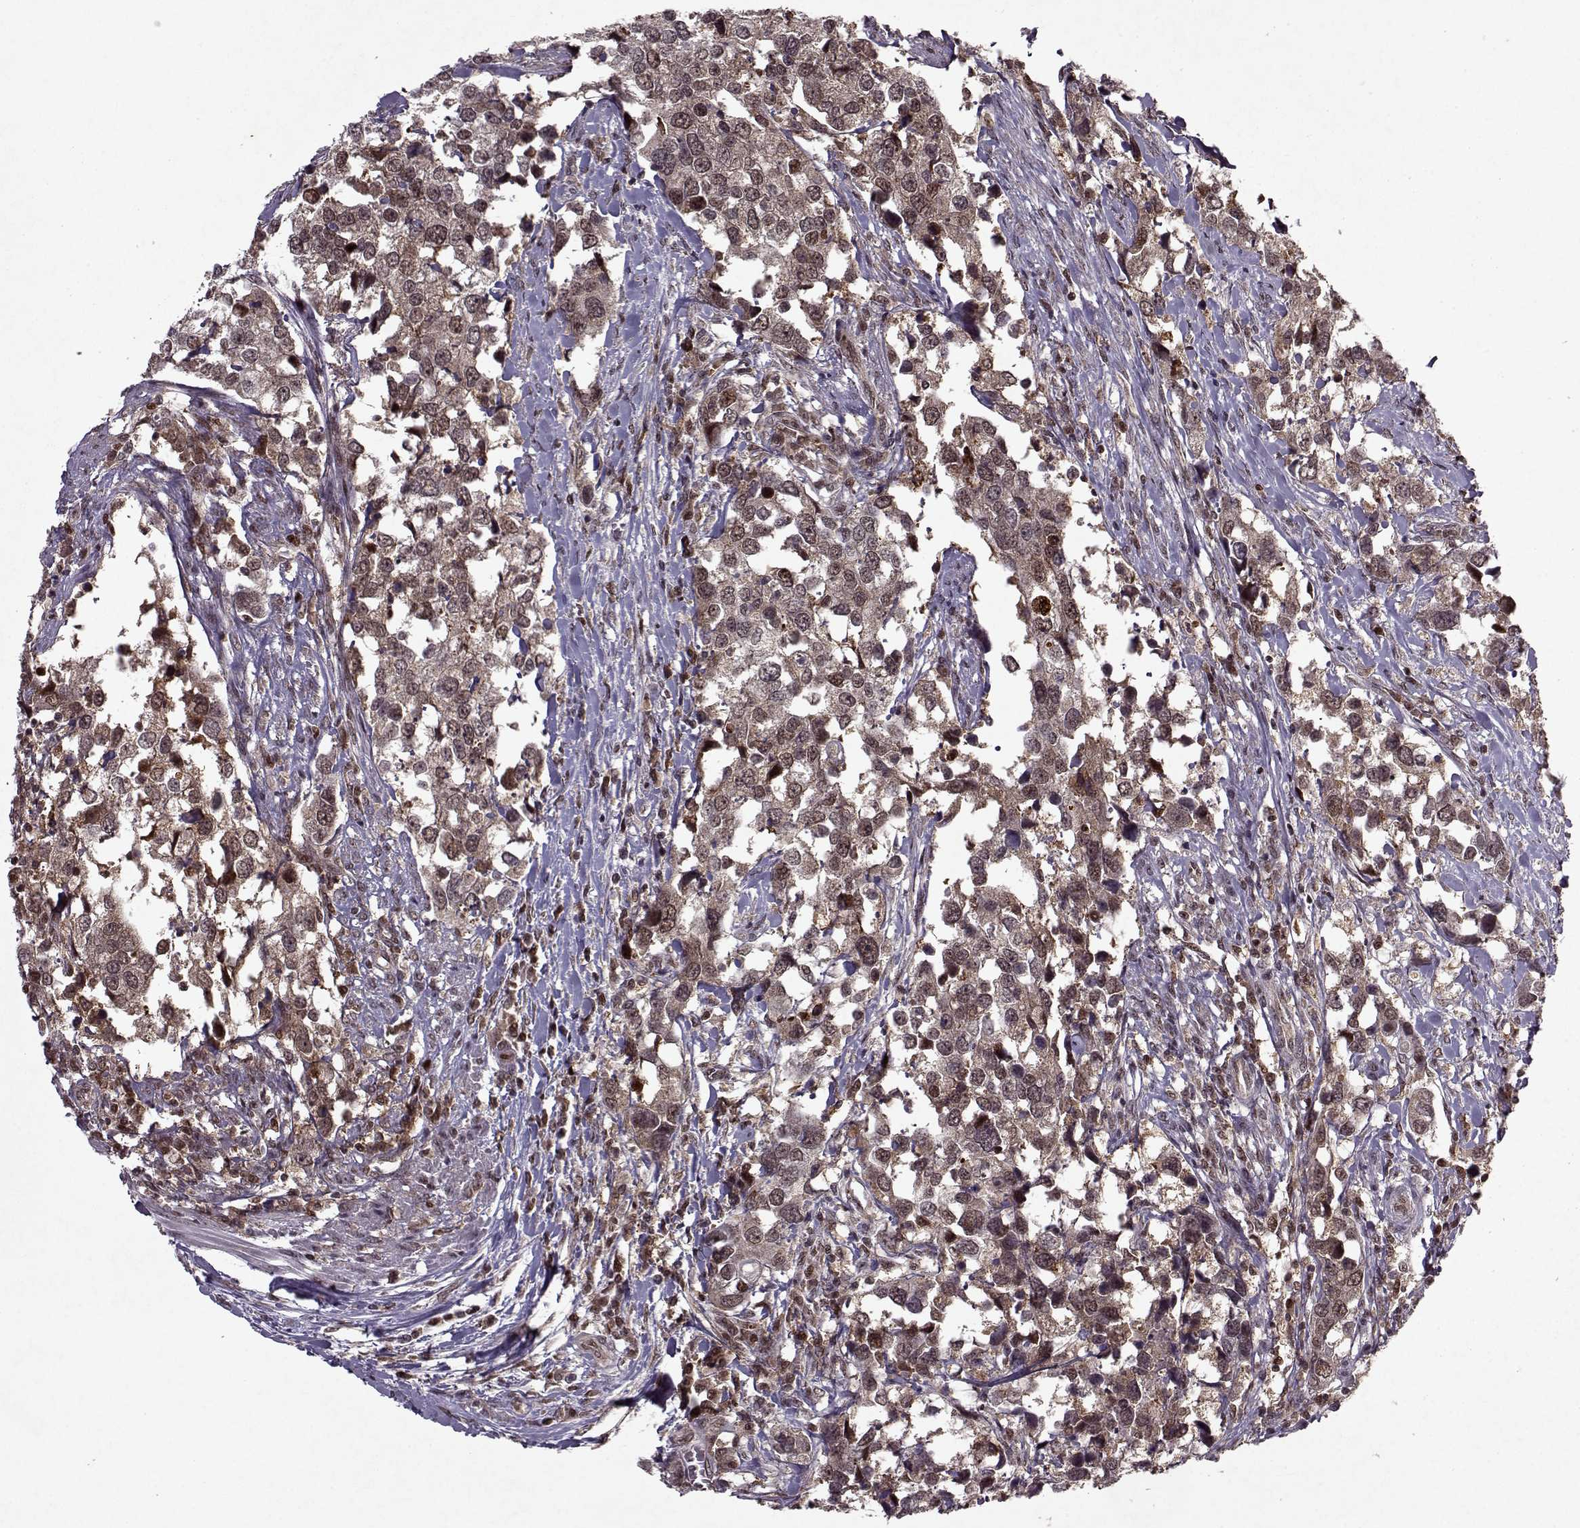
{"staining": {"intensity": "moderate", "quantity": ">75%", "location": "cytoplasmic/membranous"}, "tissue": "urothelial cancer", "cell_type": "Tumor cells", "image_type": "cancer", "snomed": [{"axis": "morphology", "description": "Urothelial carcinoma, NOS"}, {"axis": "morphology", "description": "Urothelial carcinoma, High grade"}, {"axis": "topography", "description": "Urinary bladder"}], "caption": "Tumor cells show medium levels of moderate cytoplasmic/membranous positivity in approximately >75% of cells in human urothelial cancer.", "gene": "PSMA7", "patient": {"sex": "male", "age": 63}}